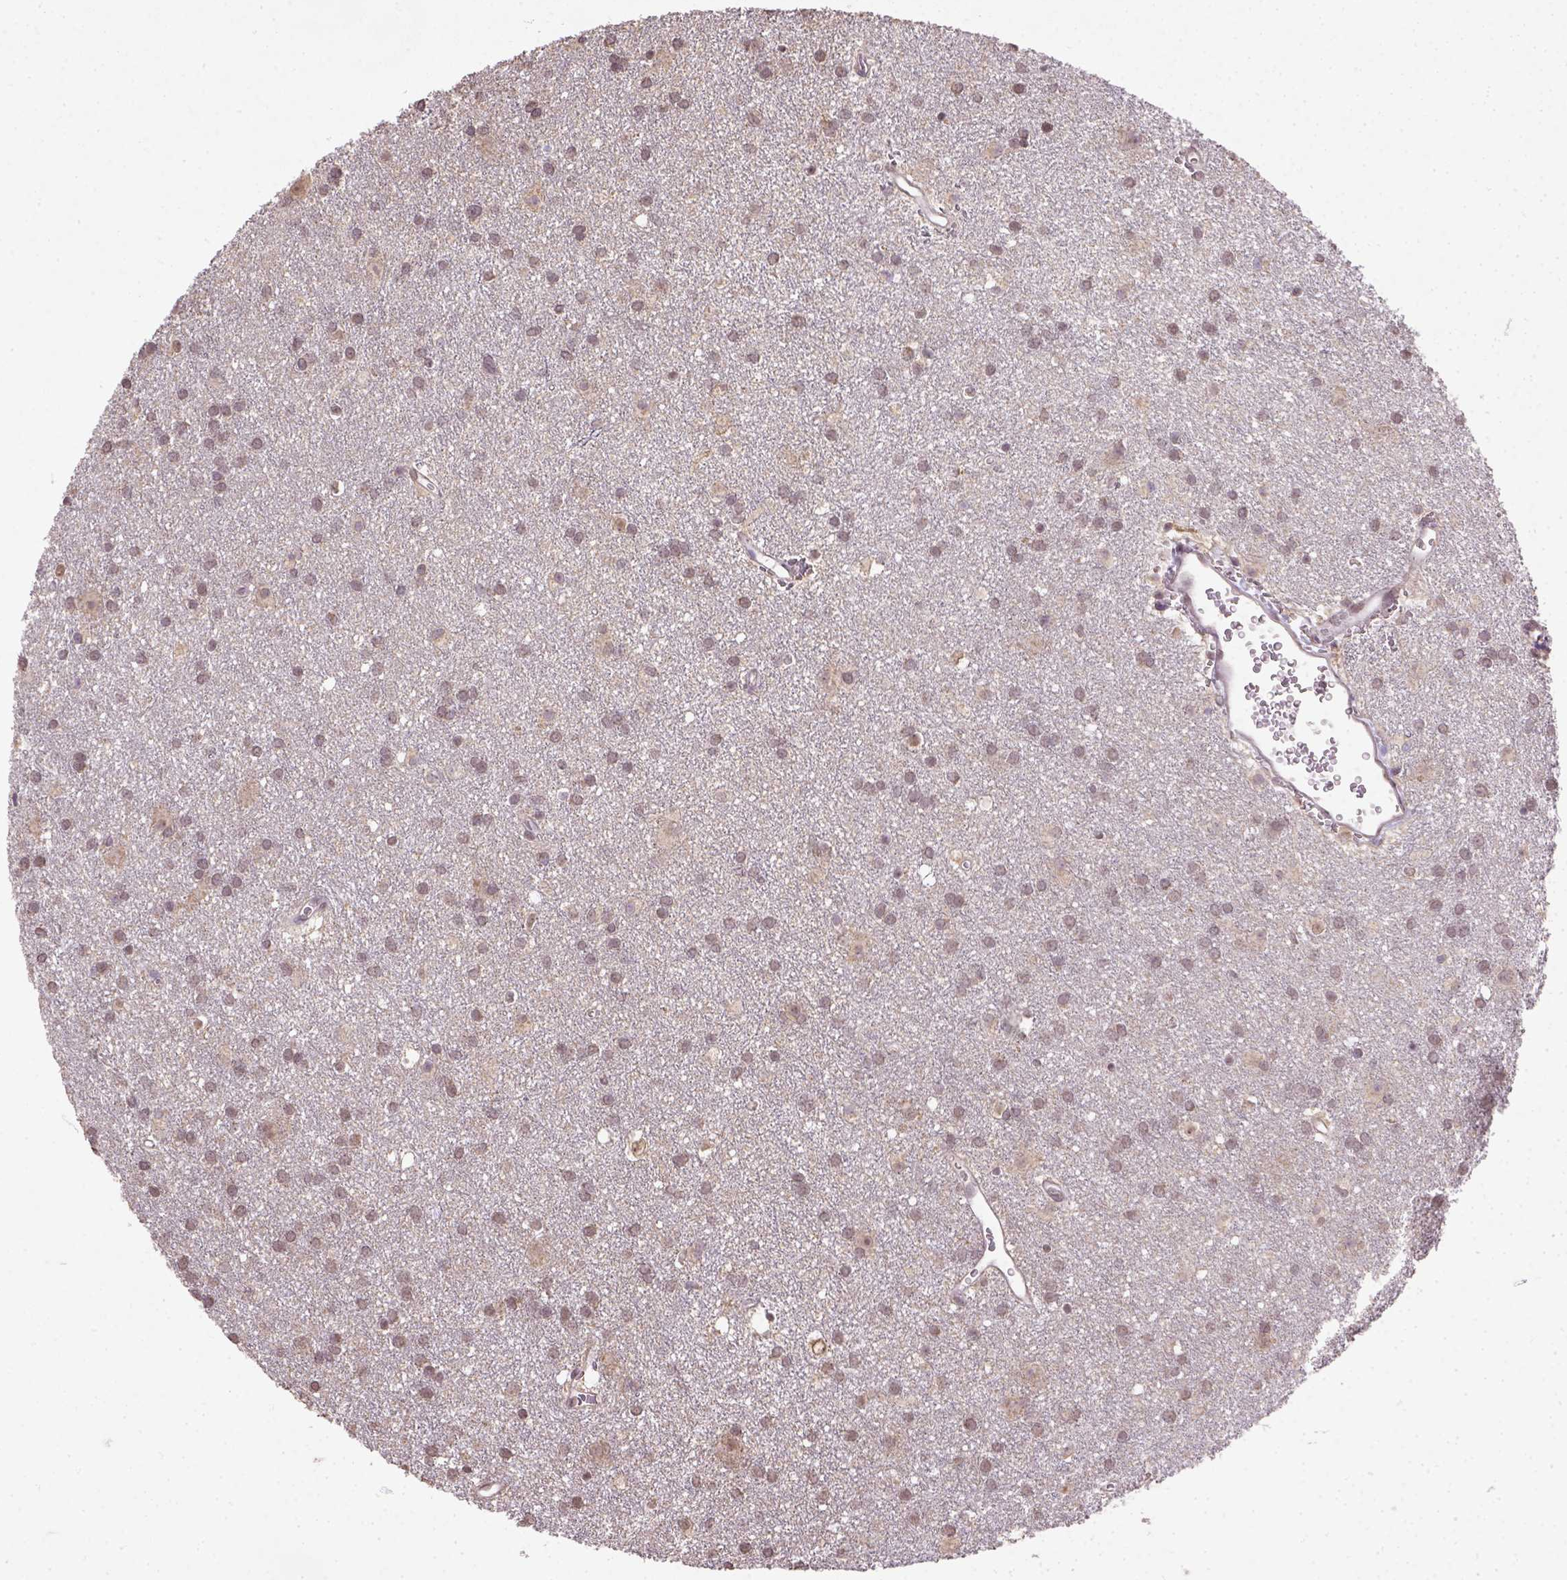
{"staining": {"intensity": "weak", "quantity": ">75%", "location": "cytoplasmic/membranous"}, "tissue": "glioma", "cell_type": "Tumor cells", "image_type": "cancer", "snomed": [{"axis": "morphology", "description": "Glioma, malignant, Low grade"}, {"axis": "topography", "description": "Brain"}], "caption": "Glioma stained for a protein (brown) shows weak cytoplasmic/membranous positive positivity in about >75% of tumor cells.", "gene": "NUDT10", "patient": {"sex": "male", "age": 58}}